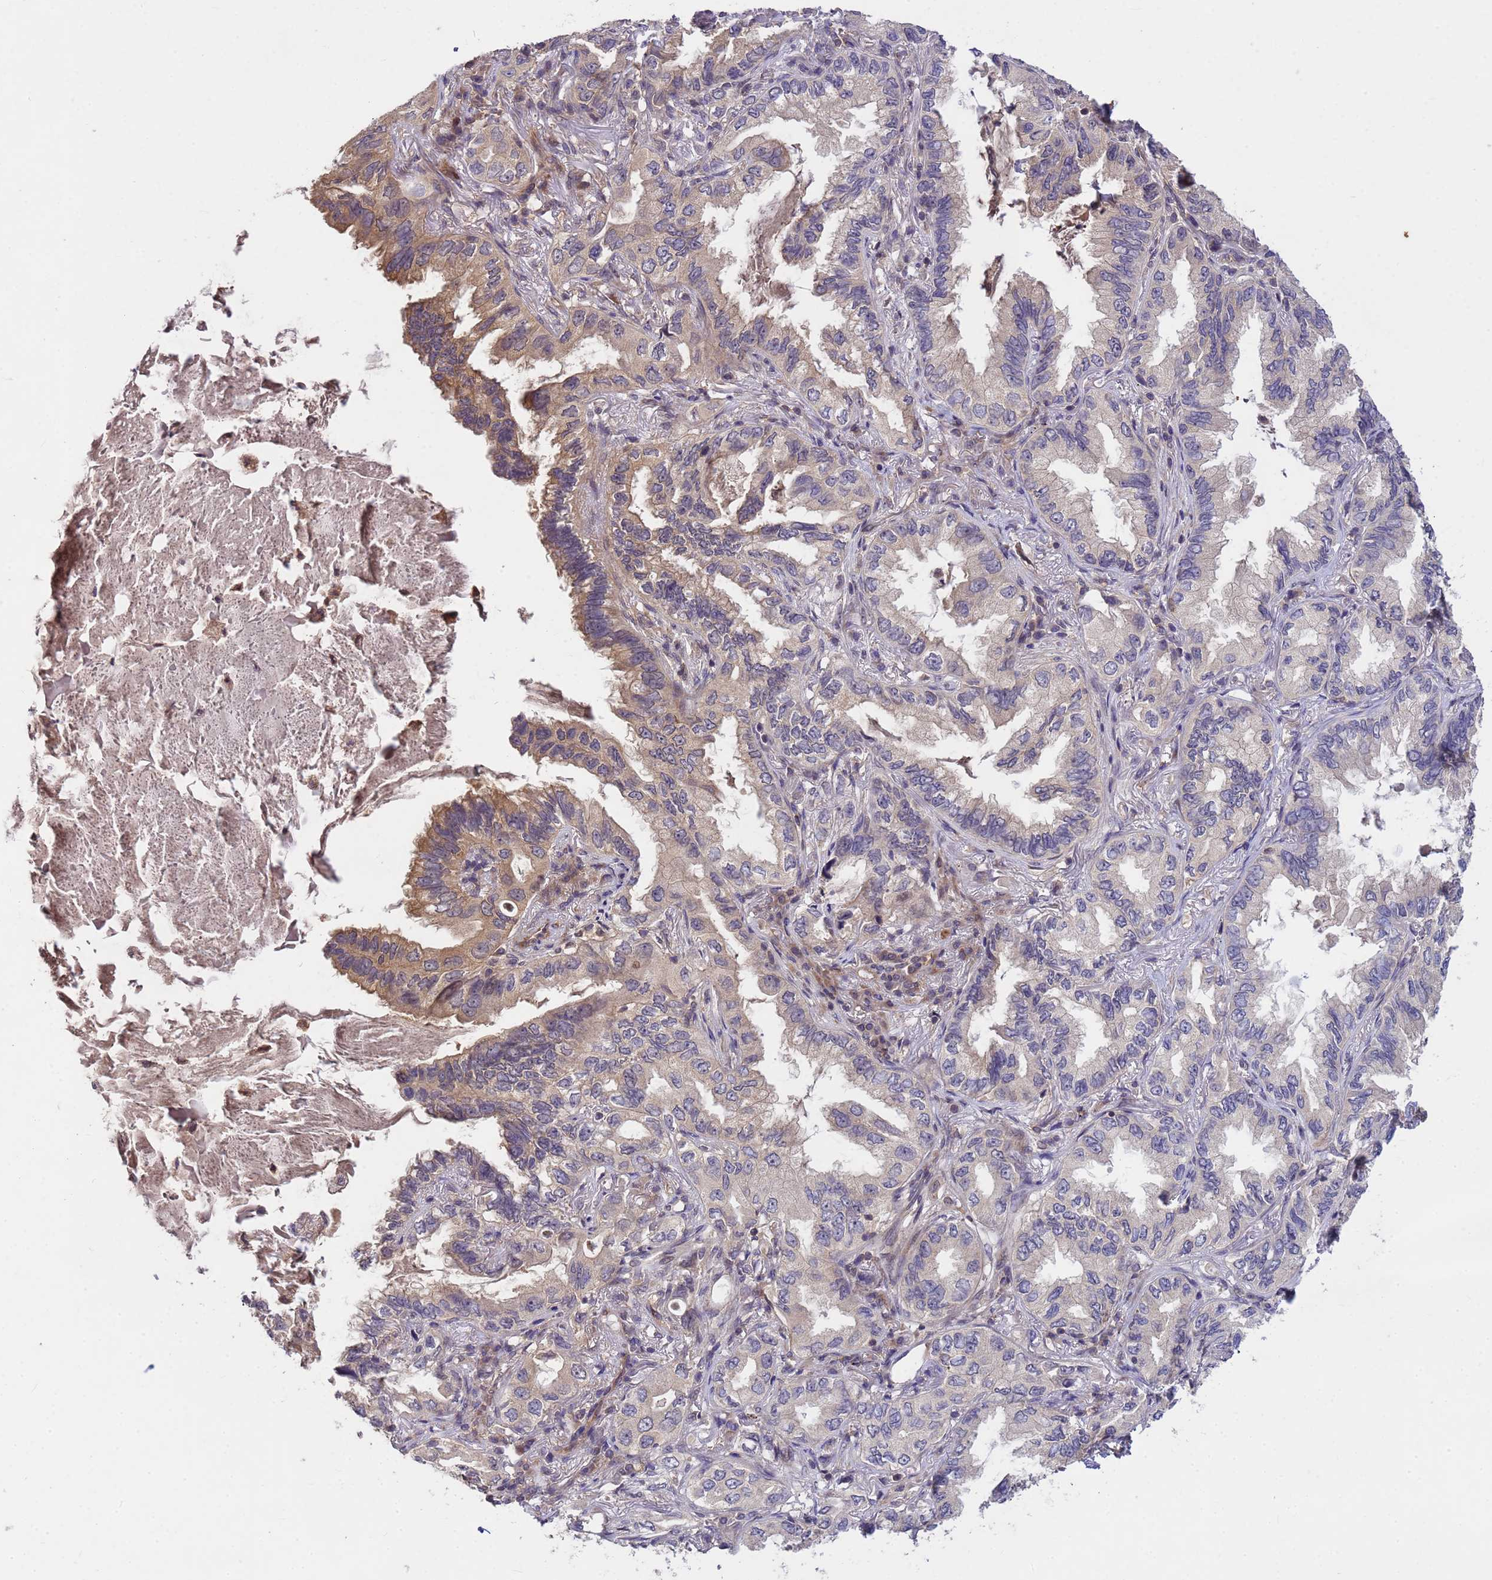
{"staining": {"intensity": "weak", "quantity": "25%-75%", "location": "cytoplasmic/membranous"}, "tissue": "lung cancer", "cell_type": "Tumor cells", "image_type": "cancer", "snomed": [{"axis": "morphology", "description": "Adenocarcinoma, NOS"}, {"axis": "topography", "description": "Lung"}], "caption": "Approximately 25%-75% of tumor cells in lung cancer exhibit weak cytoplasmic/membranous protein positivity as visualized by brown immunohistochemical staining.", "gene": "PPP2CB", "patient": {"sex": "female", "age": 69}}